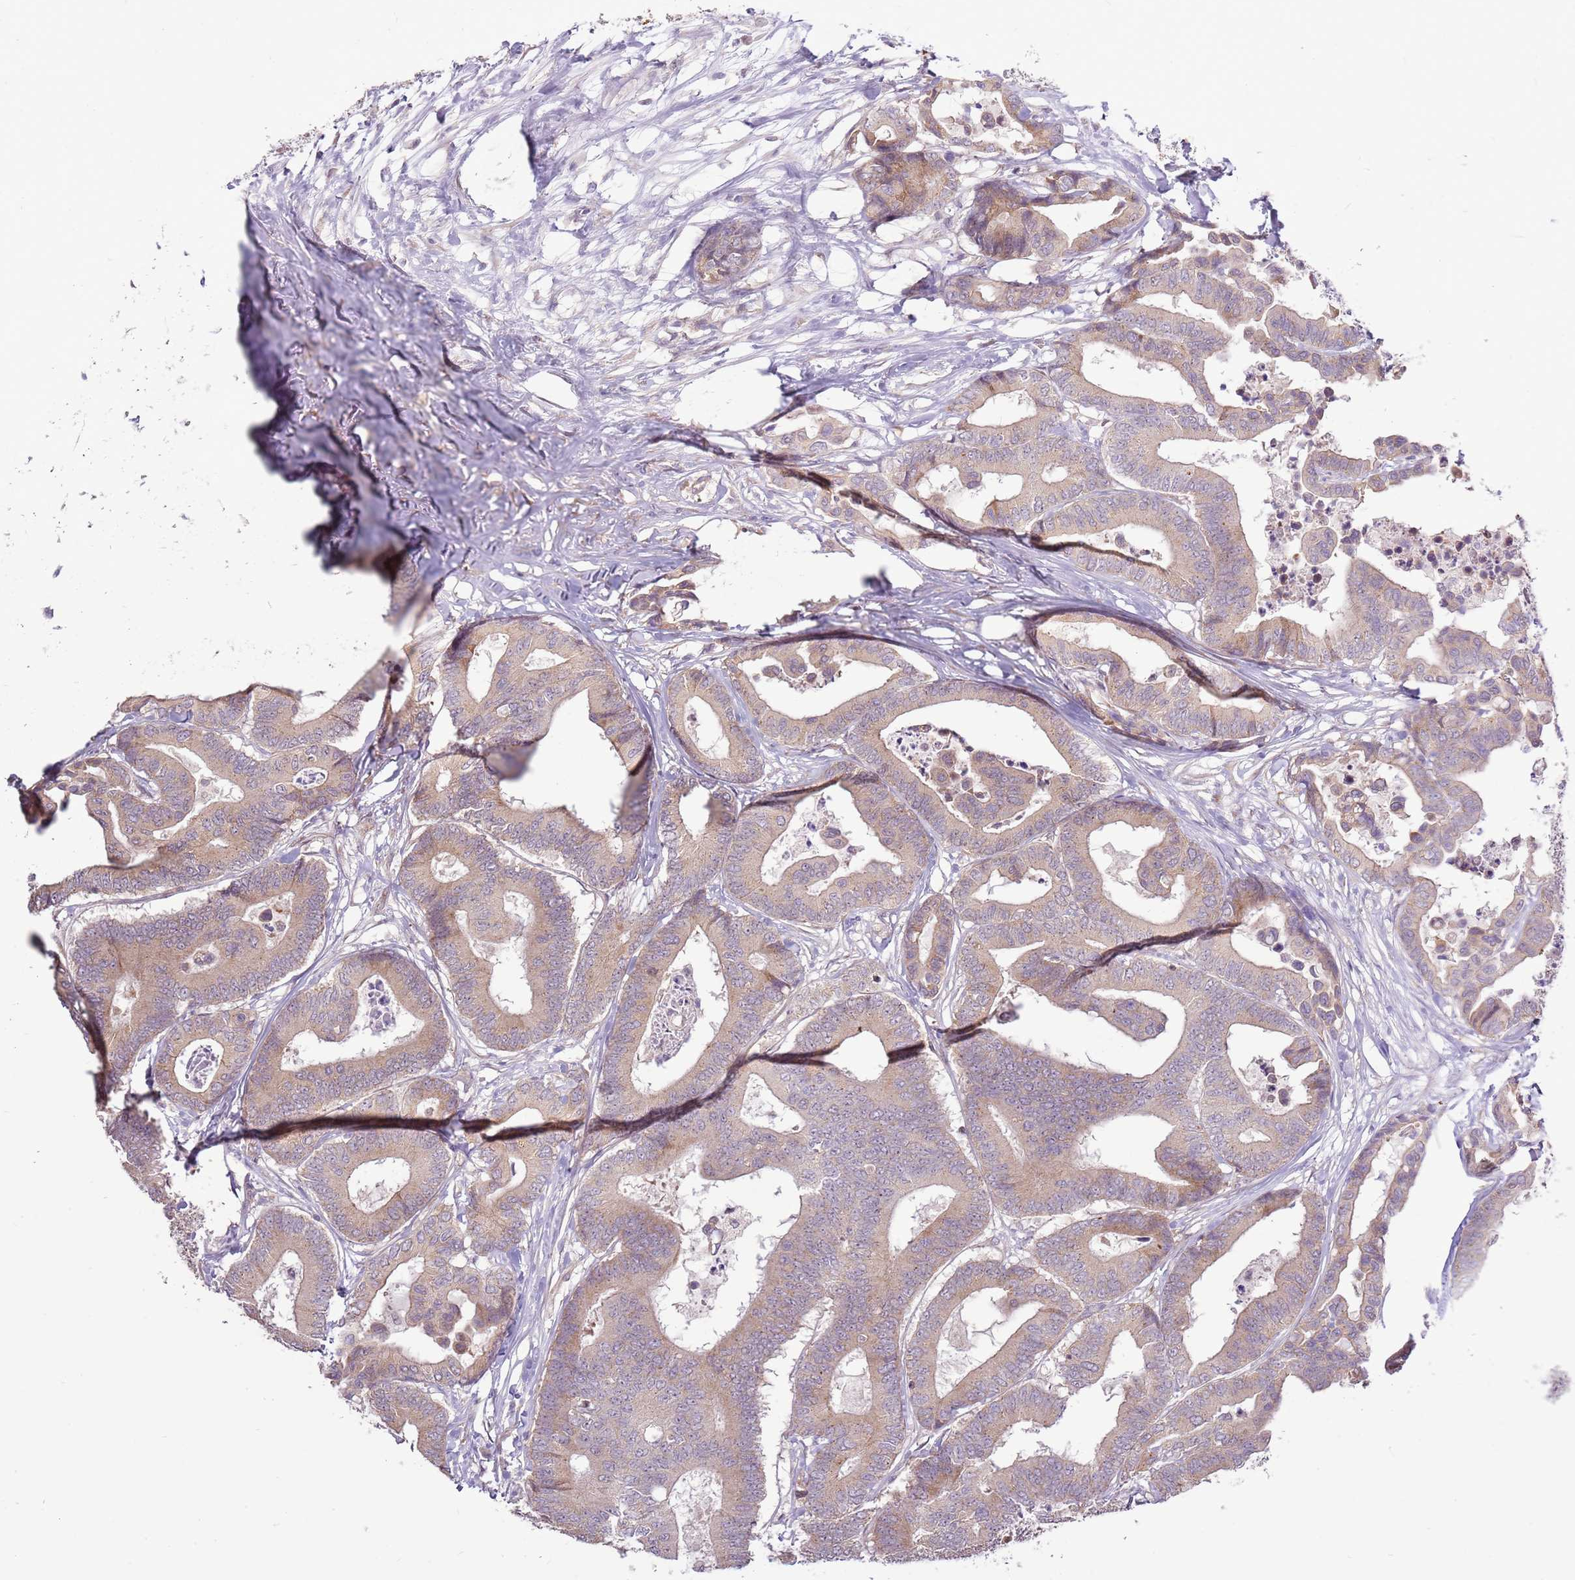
{"staining": {"intensity": "moderate", "quantity": ">75%", "location": "cytoplasmic/membranous"}, "tissue": "colorectal cancer", "cell_type": "Tumor cells", "image_type": "cancer", "snomed": [{"axis": "morphology", "description": "Normal tissue, NOS"}, {"axis": "morphology", "description": "Adenocarcinoma, NOS"}, {"axis": "topography", "description": "Colon"}], "caption": "Colorectal cancer stained with a protein marker shows moderate staining in tumor cells.", "gene": "UGGT2", "patient": {"sex": "male", "age": 82}}